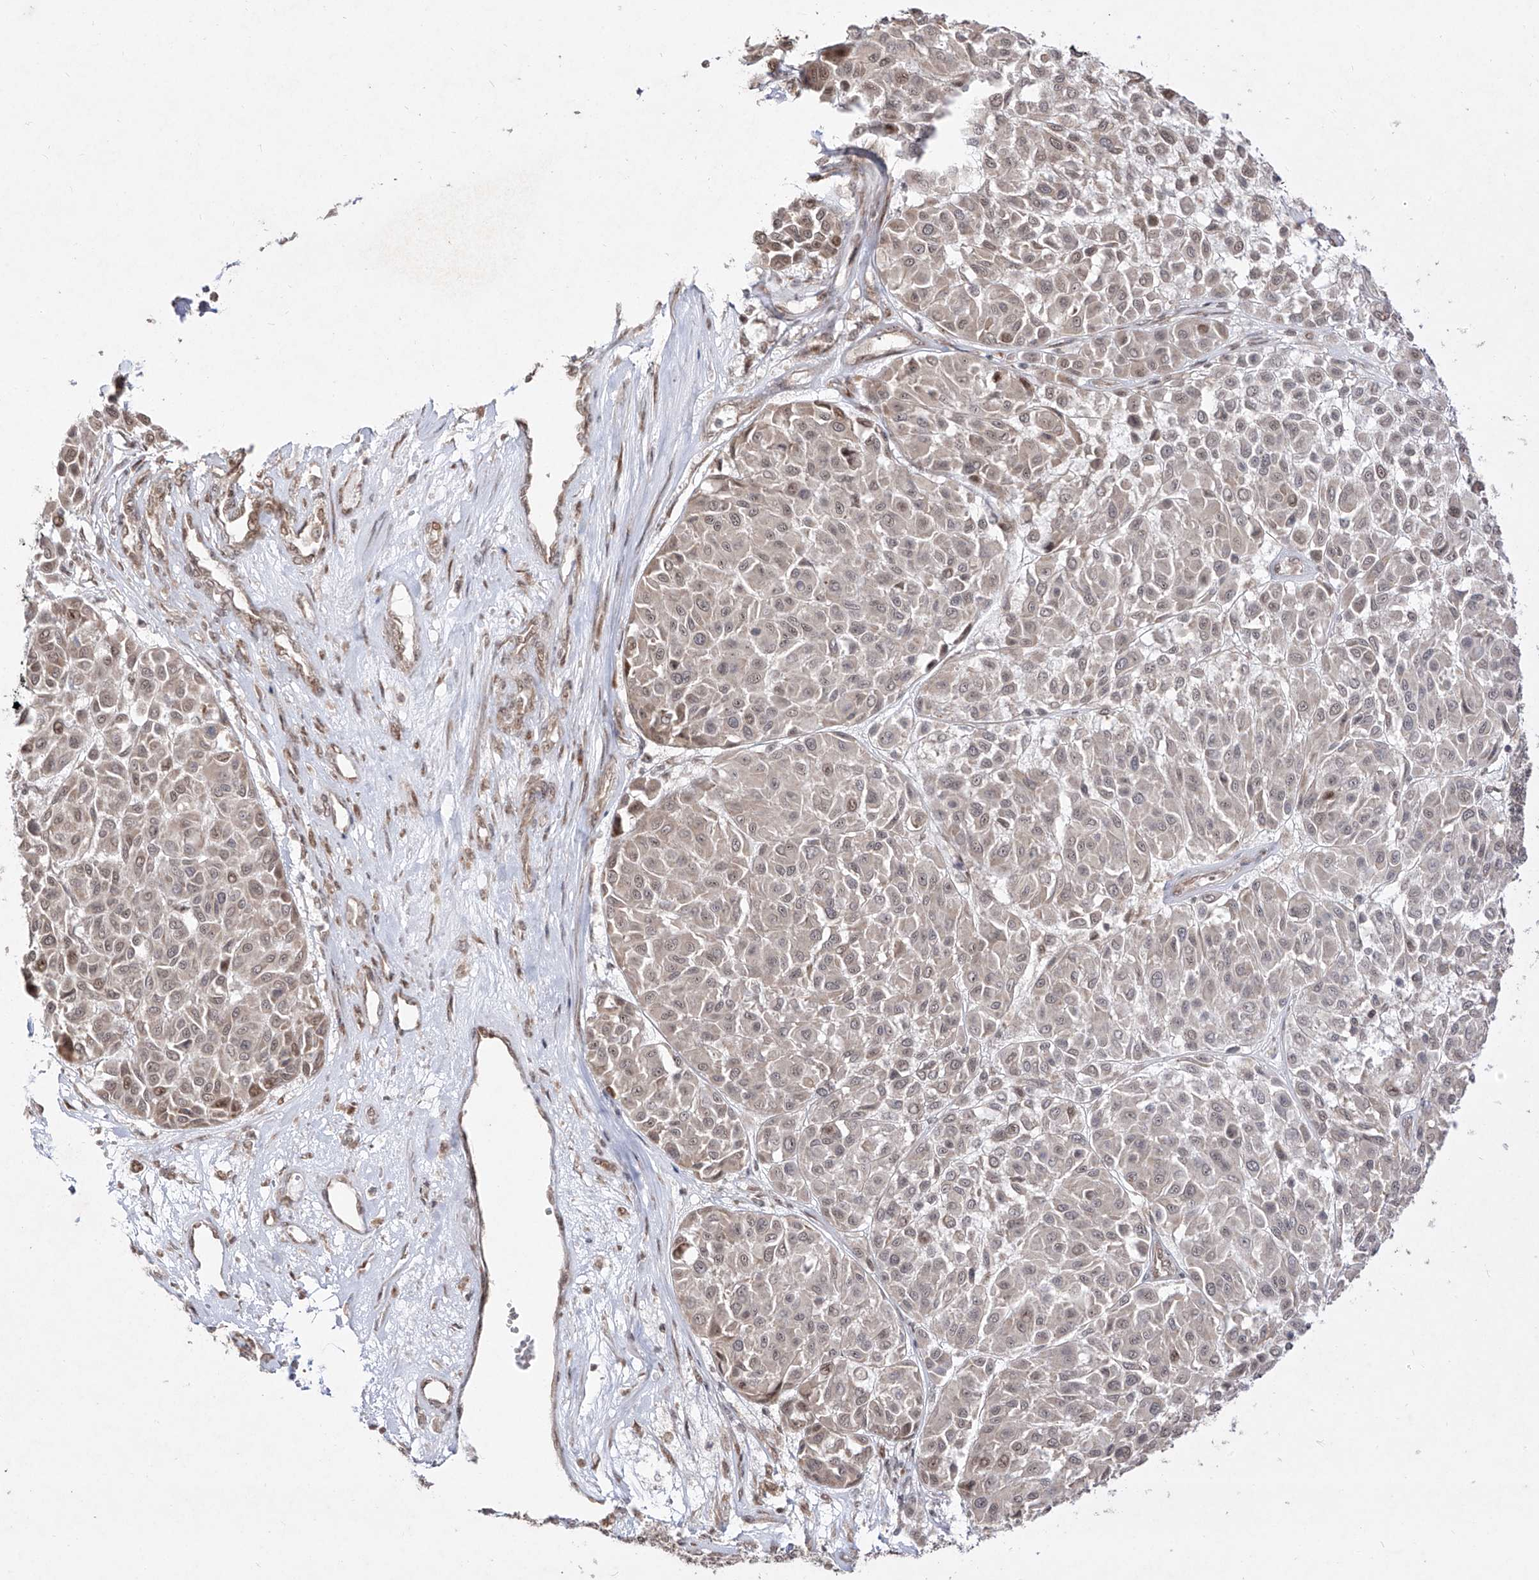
{"staining": {"intensity": "moderate", "quantity": "<25%", "location": "nuclear"}, "tissue": "melanoma", "cell_type": "Tumor cells", "image_type": "cancer", "snomed": [{"axis": "morphology", "description": "Malignant melanoma, Metastatic site"}, {"axis": "topography", "description": "Soft tissue"}], "caption": "Immunohistochemistry (IHC) of human melanoma reveals low levels of moderate nuclear expression in about <25% of tumor cells.", "gene": "SNRNP27", "patient": {"sex": "male", "age": 41}}